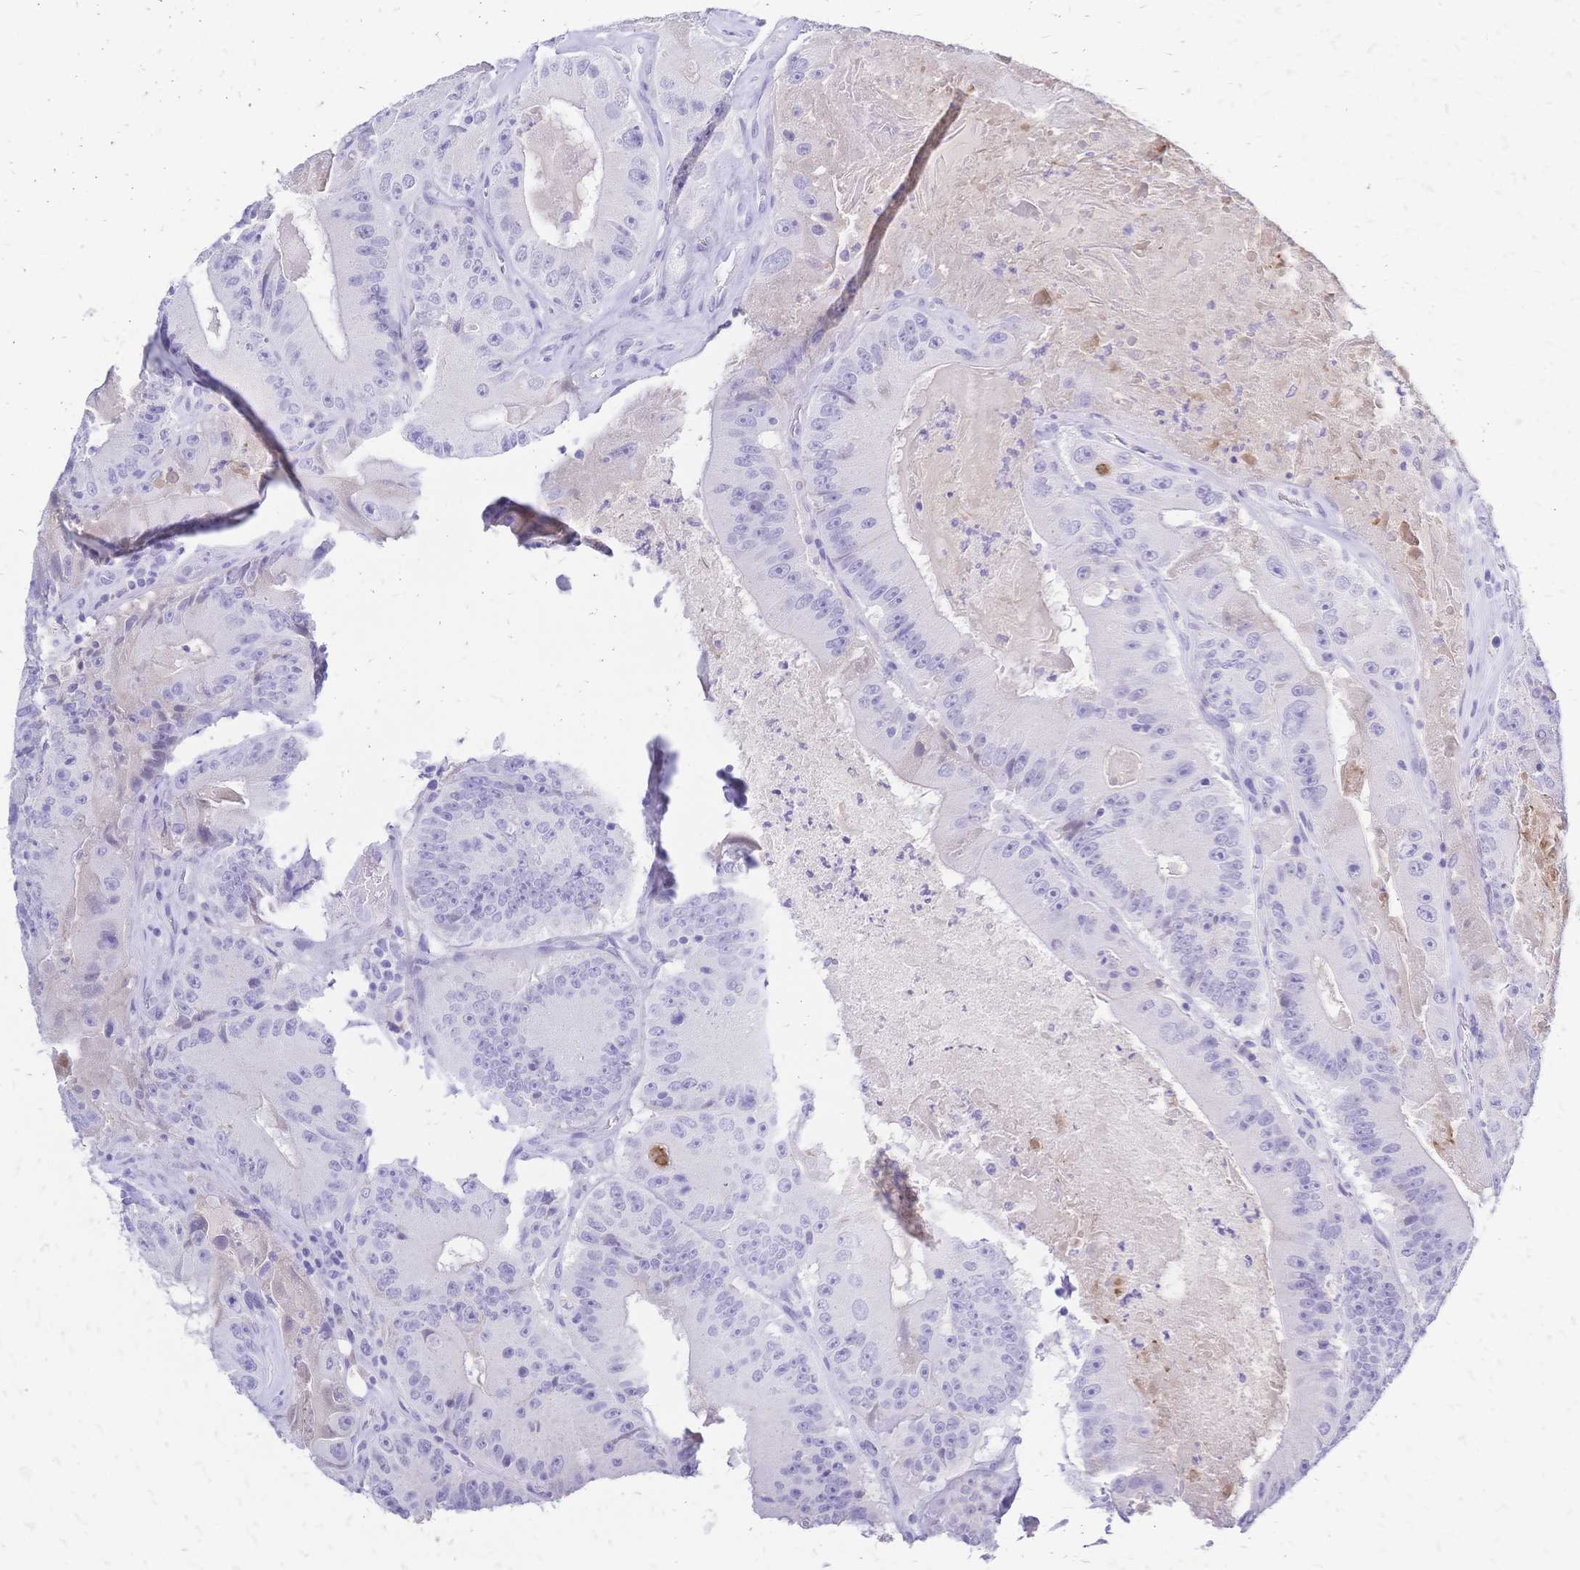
{"staining": {"intensity": "negative", "quantity": "none", "location": "none"}, "tissue": "colorectal cancer", "cell_type": "Tumor cells", "image_type": "cancer", "snomed": [{"axis": "morphology", "description": "Adenocarcinoma, NOS"}, {"axis": "topography", "description": "Colon"}], "caption": "A photomicrograph of human colorectal adenocarcinoma is negative for staining in tumor cells.", "gene": "FA2H", "patient": {"sex": "female", "age": 86}}